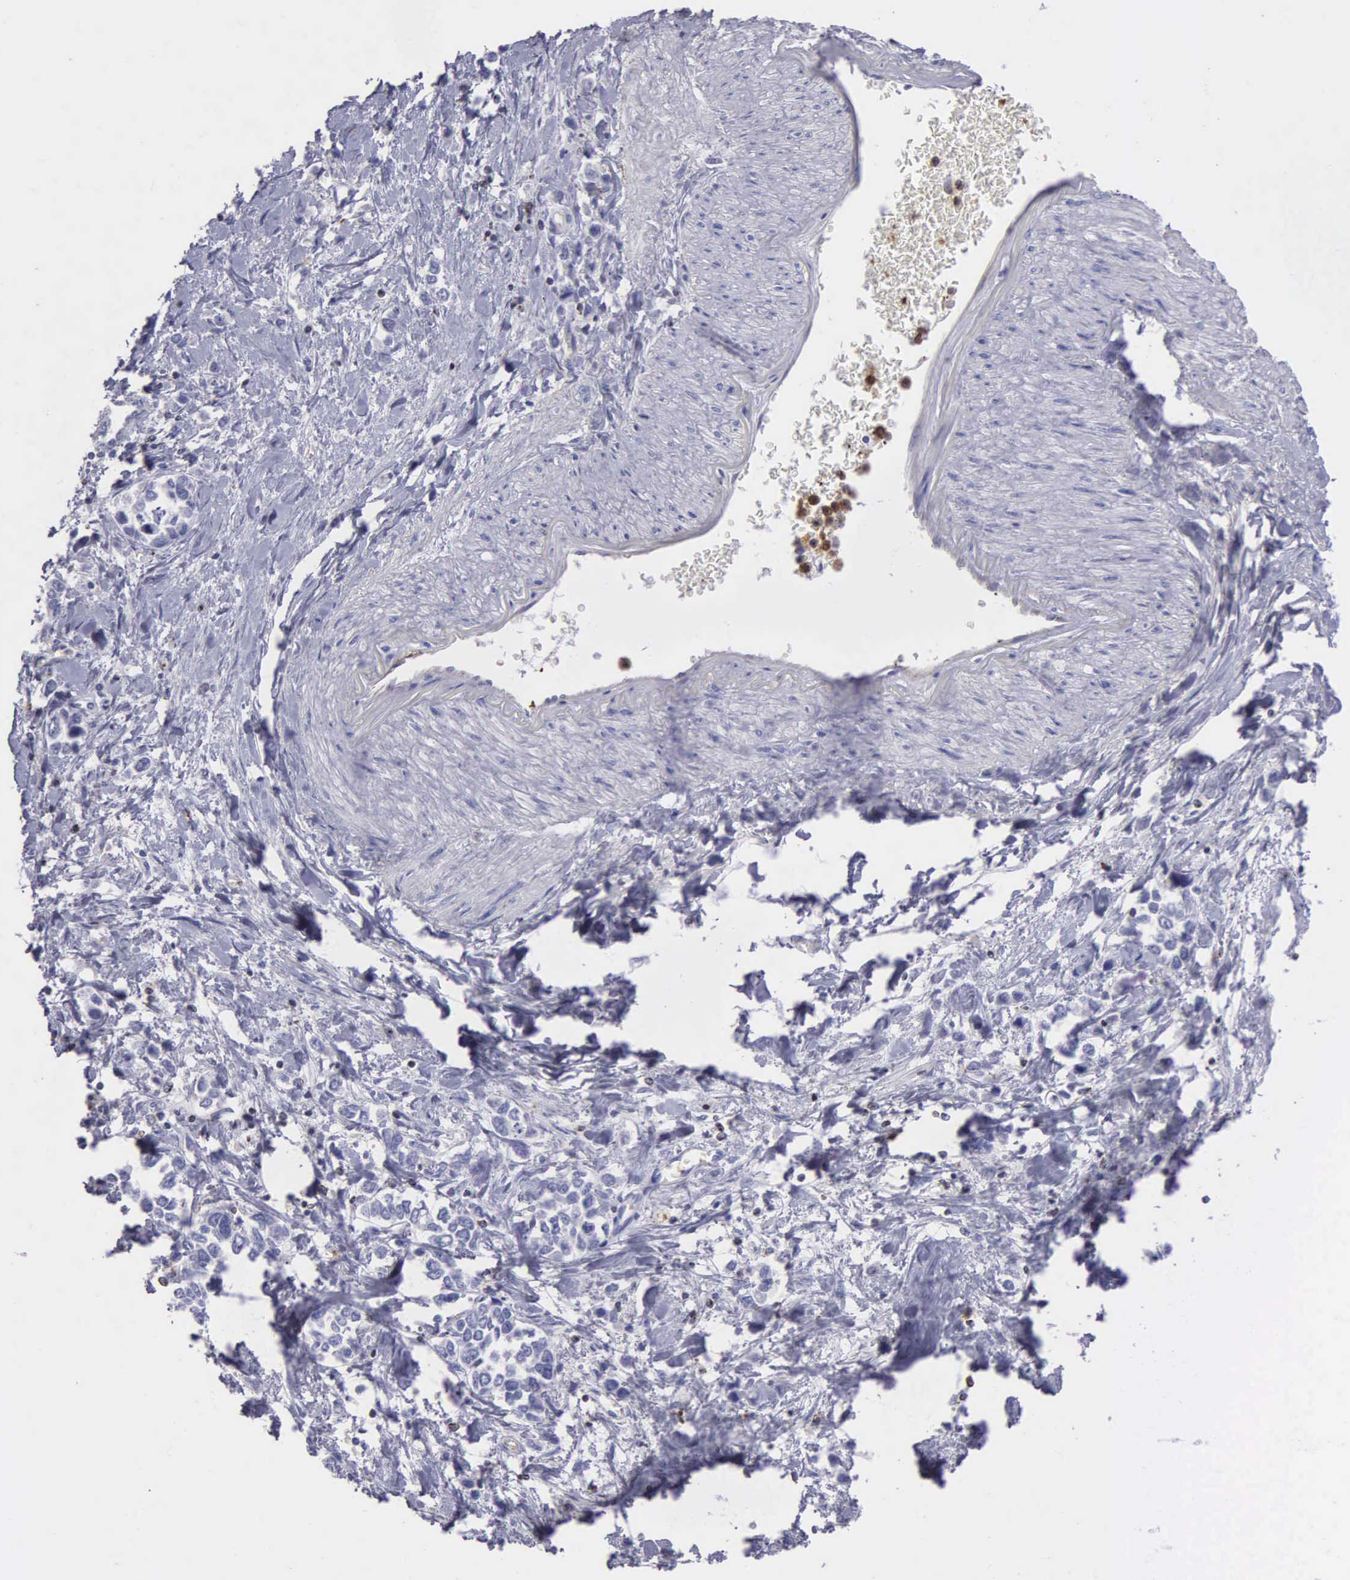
{"staining": {"intensity": "negative", "quantity": "none", "location": "none"}, "tissue": "stomach cancer", "cell_type": "Tumor cells", "image_type": "cancer", "snomed": [{"axis": "morphology", "description": "Adenocarcinoma, NOS"}, {"axis": "topography", "description": "Stomach, upper"}], "caption": "The immunohistochemistry (IHC) photomicrograph has no significant expression in tumor cells of stomach adenocarcinoma tissue.", "gene": "SRGN", "patient": {"sex": "male", "age": 76}}